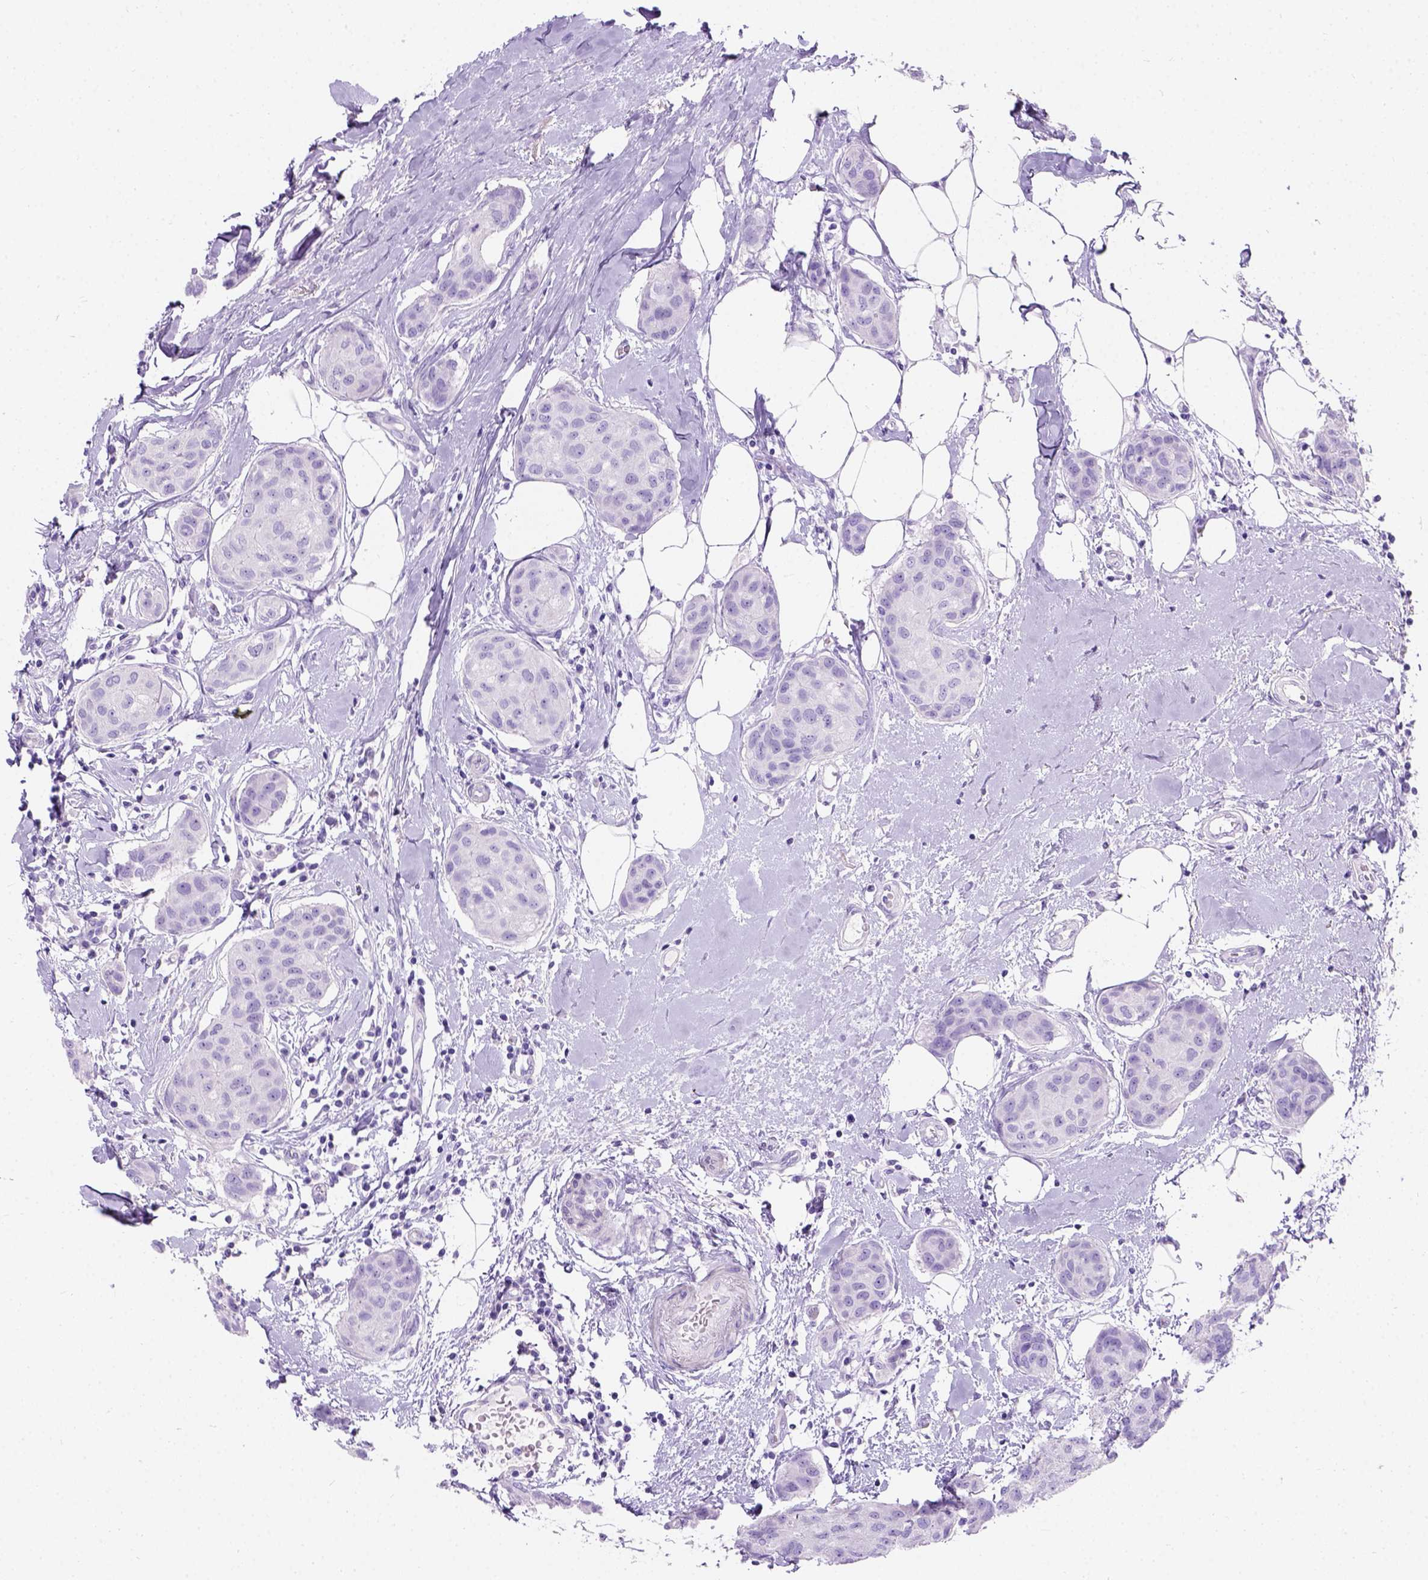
{"staining": {"intensity": "negative", "quantity": "none", "location": "none"}, "tissue": "breast cancer", "cell_type": "Tumor cells", "image_type": "cancer", "snomed": [{"axis": "morphology", "description": "Duct carcinoma"}, {"axis": "topography", "description": "Breast"}], "caption": "IHC micrograph of neoplastic tissue: breast infiltrating ductal carcinoma stained with DAB (3,3'-diaminobenzidine) exhibits no significant protein staining in tumor cells. (Immunohistochemistry, brightfield microscopy, high magnification).", "gene": "C7orf57", "patient": {"sex": "female", "age": 80}}